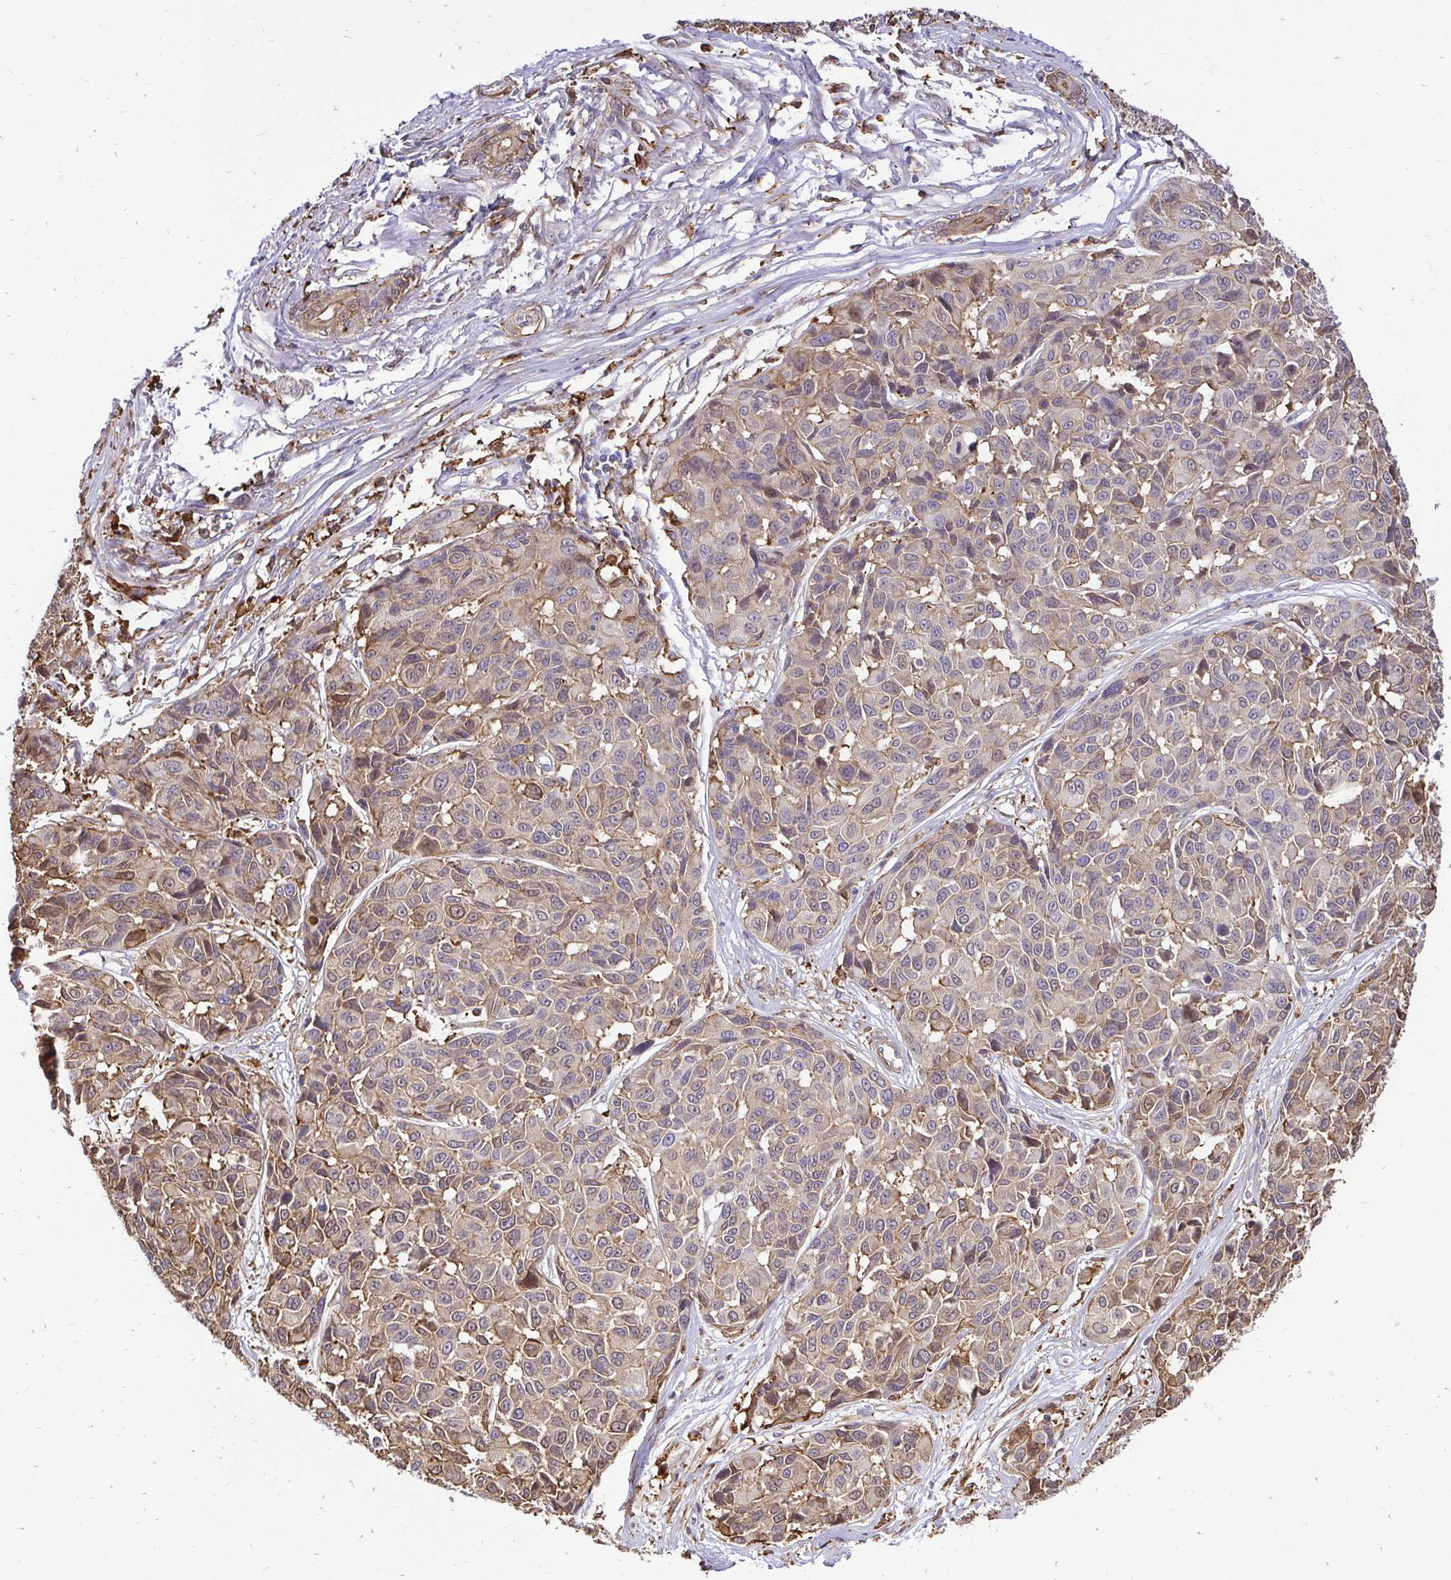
{"staining": {"intensity": "weak", "quantity": "25%-75%", "location": "cytoplasmic/membranous"}, "tissue": "melanoma", "cell_type": "Tumor cells", "image_type": "cancer", "snomed": [{"axis": "morphology", "description": "Malignant melanoma, NOS"}, {"axis": "topography", "description": "Skin"}], "caption": "Weak cytoplasmic/membranous staining is seen in approximately 25%-75% of tumor cells in melanoma.", "gene": "GSN", "patient": {"sex": "female", "age": 66}}